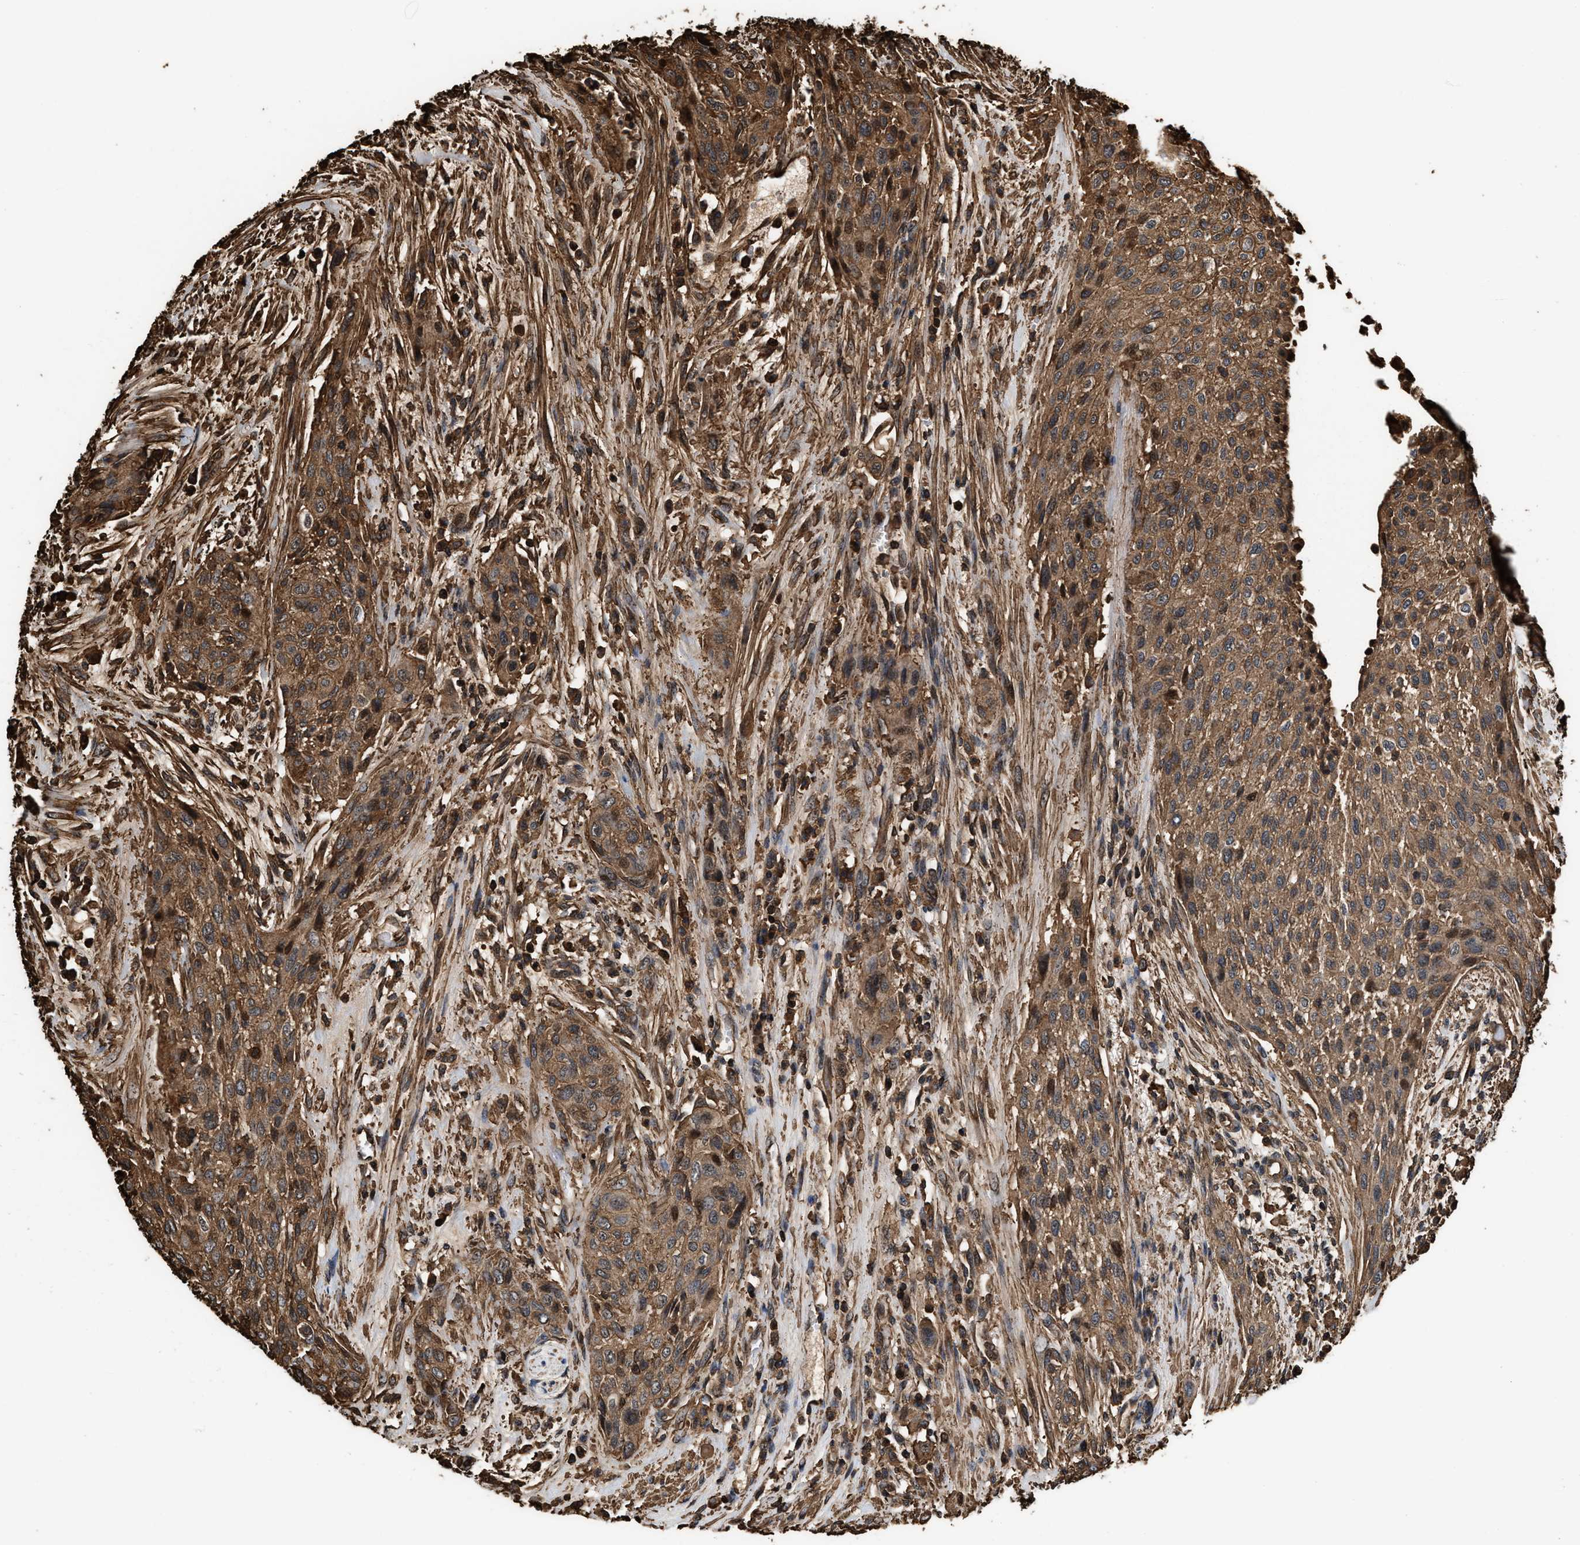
{"staining": {"intensity": "moderate", "quantity": ">75%", "location": "cytoplasmic/membranous"}, "tissue": "urothelial cancer", "cell_type": "Tumor cells", "image_type": "cancer", "snomed": [{"axis": "morphology", "description": "Urothelial carcinoma, Low grade"}, {"axis": "morphology", "description": "Urothelial carcinoma, High grade"}, {"axis": "topography", "description": "Urinary bladder"}], "caption": "This is an image of immunohistochemistry (IHC) staining of urothelial cancer, which shows moderate staining in the cytoplasmic/membranous of tumor cells.", "gene": "KBTBD2", "patient": {"sex": "male", "age": 35}}